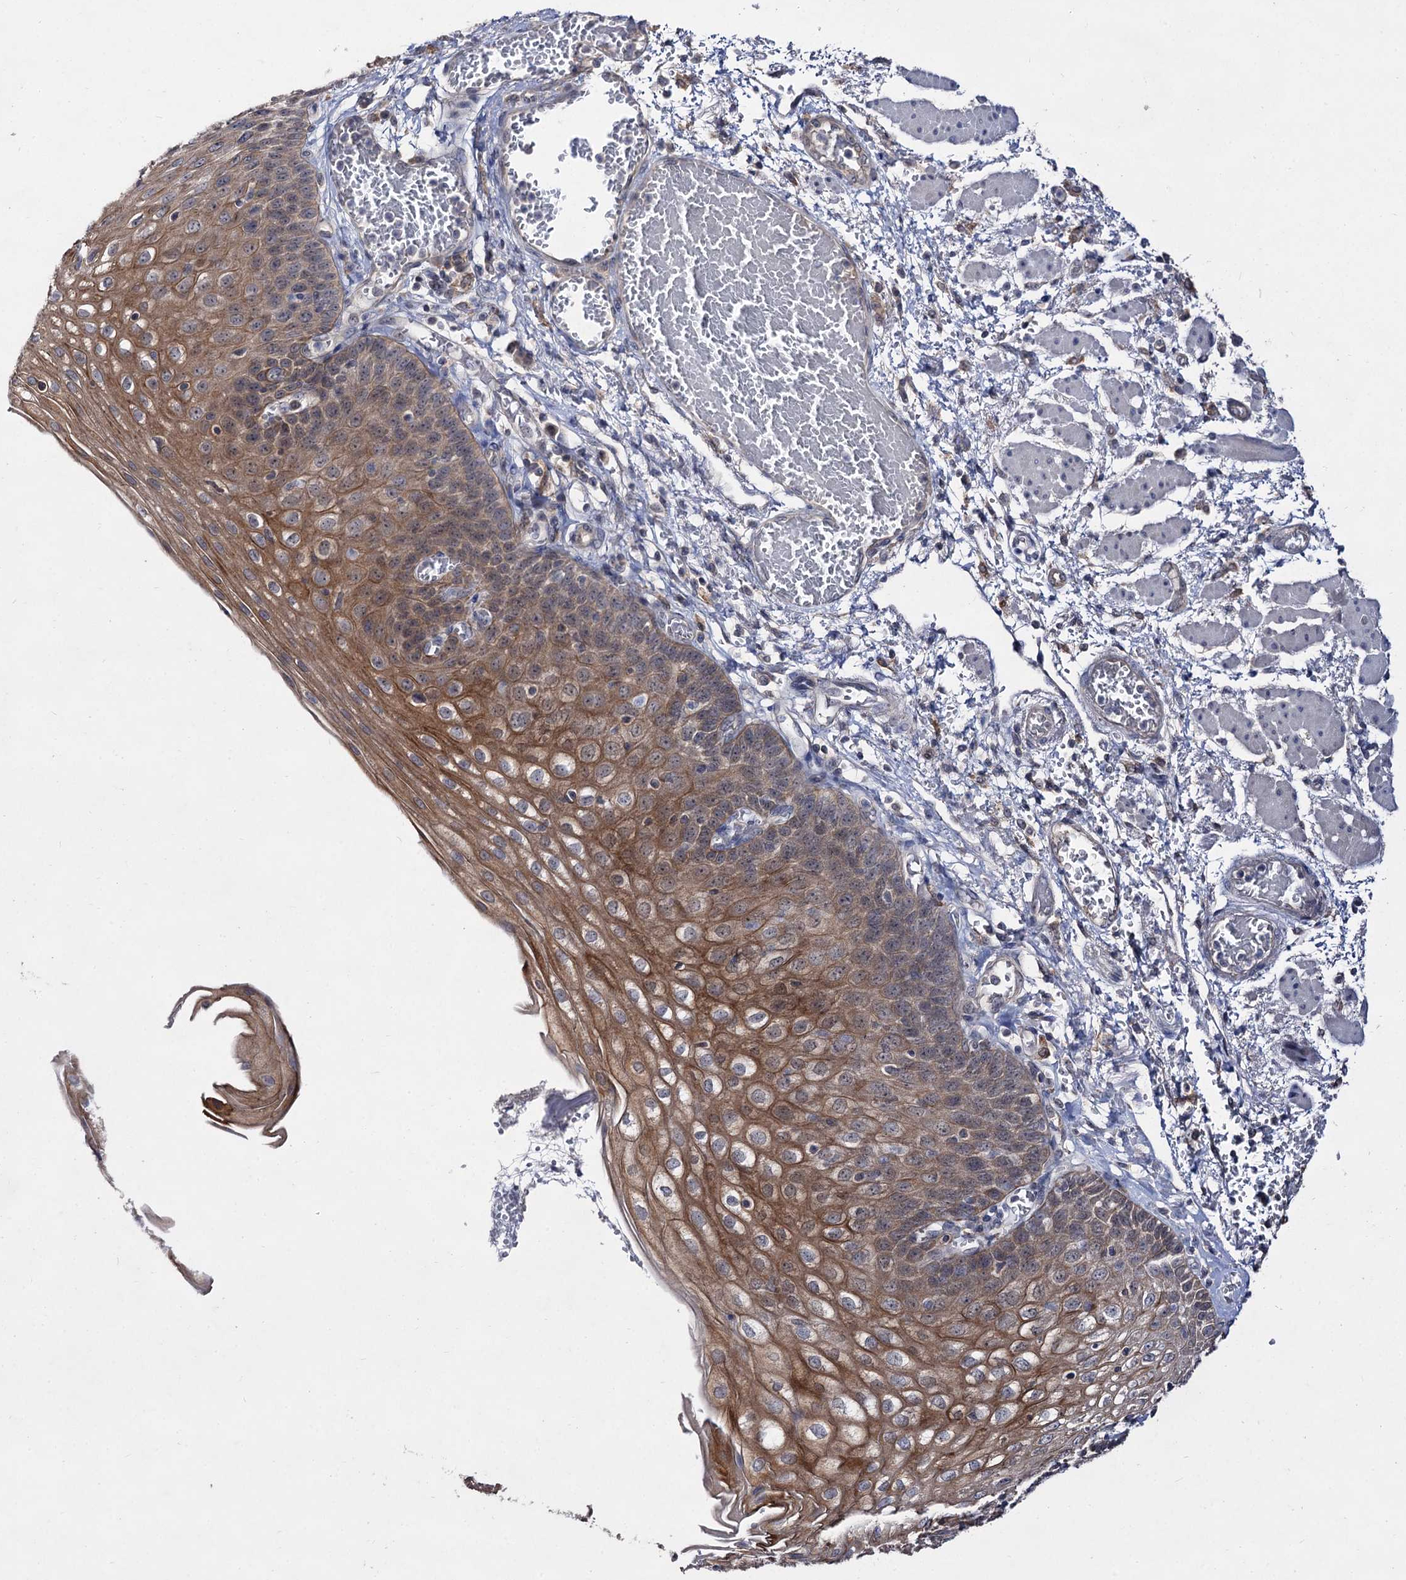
{"staining": {"intensity": "moderate", "quantity": ">75%", "location": "cytoplasmic/membranous"}, "tissue": "esophagus", "cell_type": "Squamous epithelial cells", "image_type": "normal", "snomed": [{"axis": "morphology", "description": "Normal tissue, NOS"}, {"axis": "topography", "description": "Esophagus"}], "caption": "Esophagus stained for a protein reveals moderate cytoplasmic/membranous positivity in squamous epithelial cells.", "gene": "ACTR6", "patient": {"sex": "male", "age": 81}}